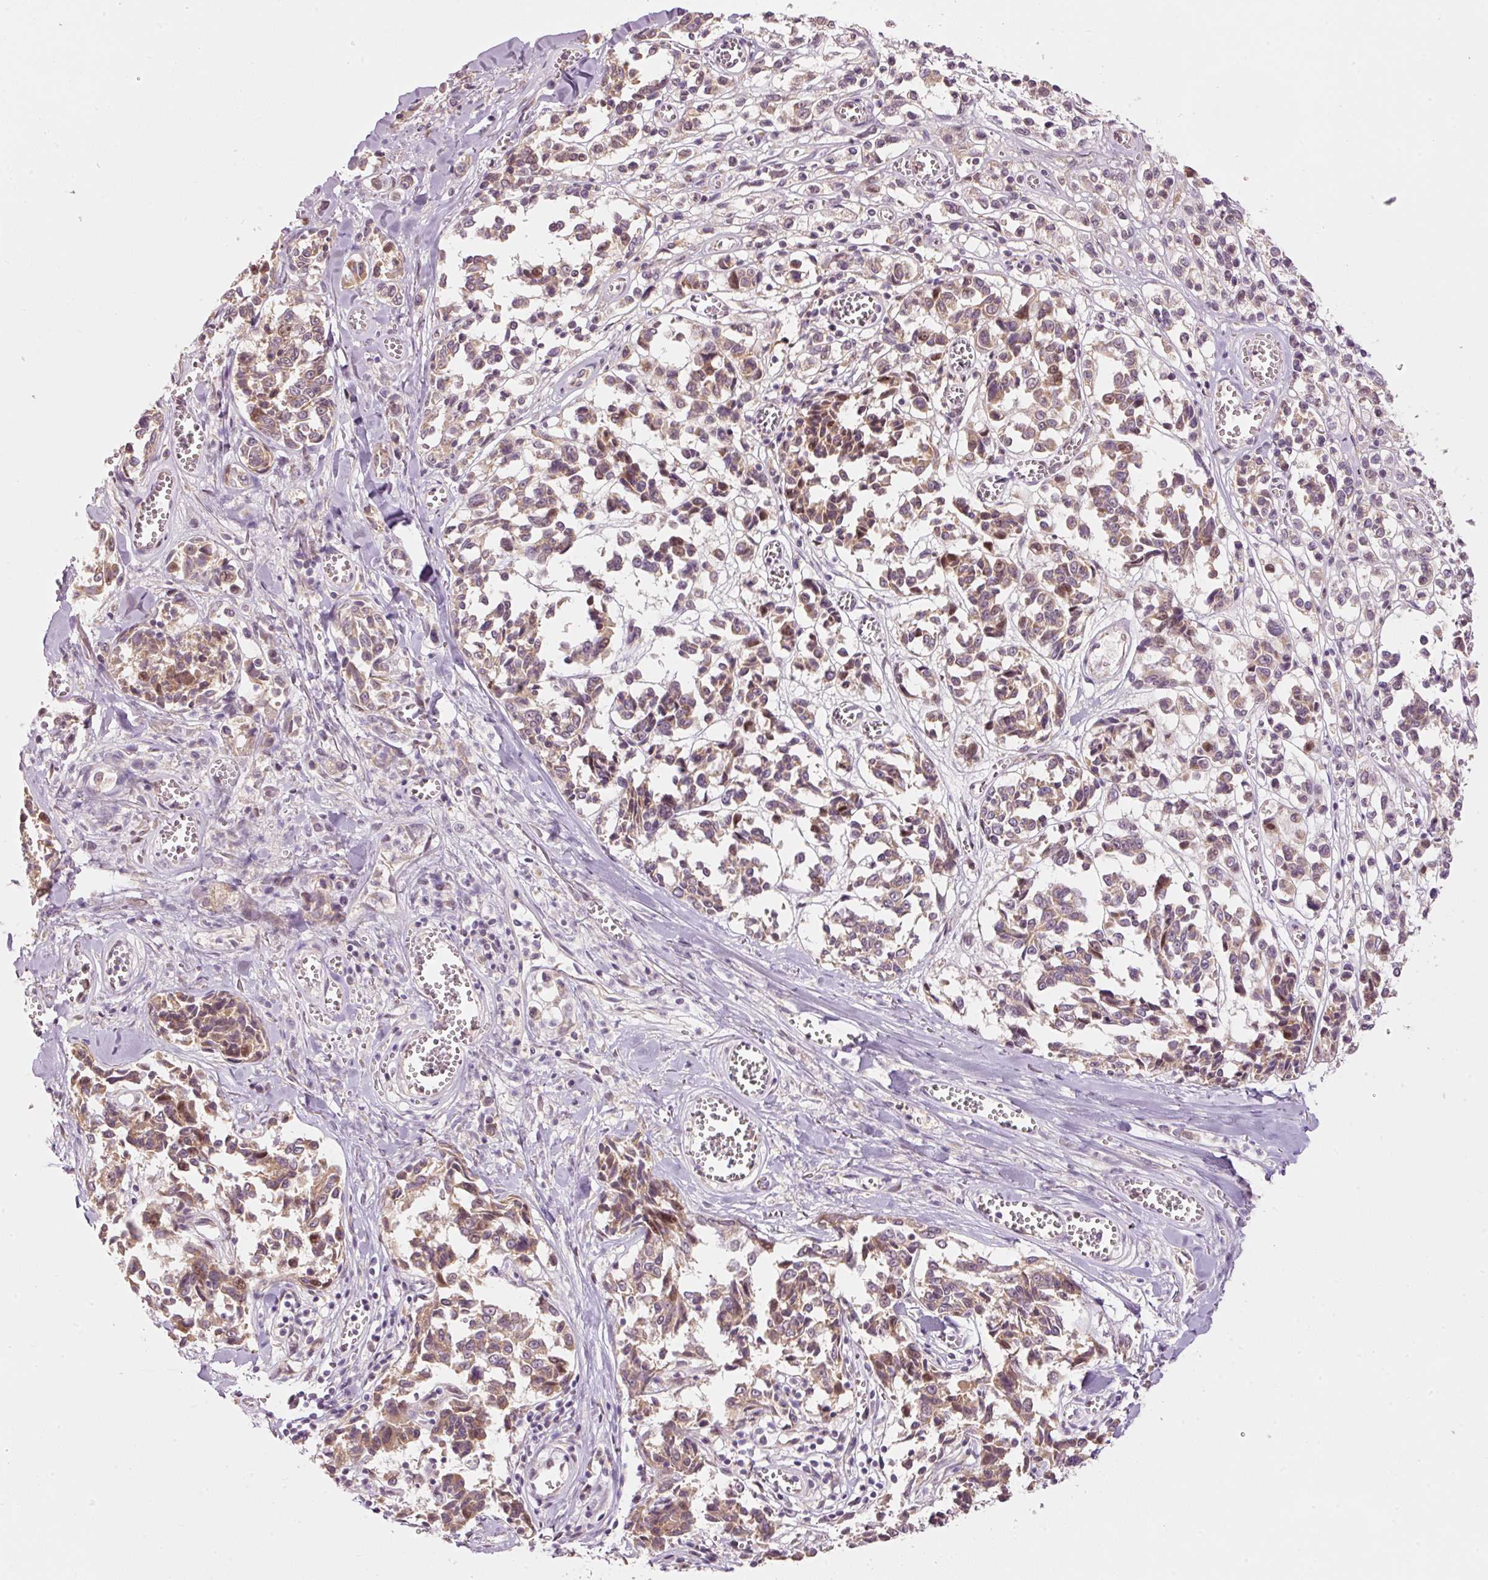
{"staining": {"intensity": "moderate", "quantity": ">75%", "location": "cytoplasmic/membranous"}, "tissue": "melanoma", "cell_type": "Tumor cells", "image_type": "cancer", "snomed": [{"axis": "morphology", "description": "Malignant melanoma, NOS"}, {"axis": "topography", "description": "Skin"}], "caption": "Brown immunohistochemical staining in melanoma displays moderate cytoplasmic/membranous staining in approximately >75% of tumor cells.", "gene": "MAP10", "patient": {"sex": "female", "age": 64}}